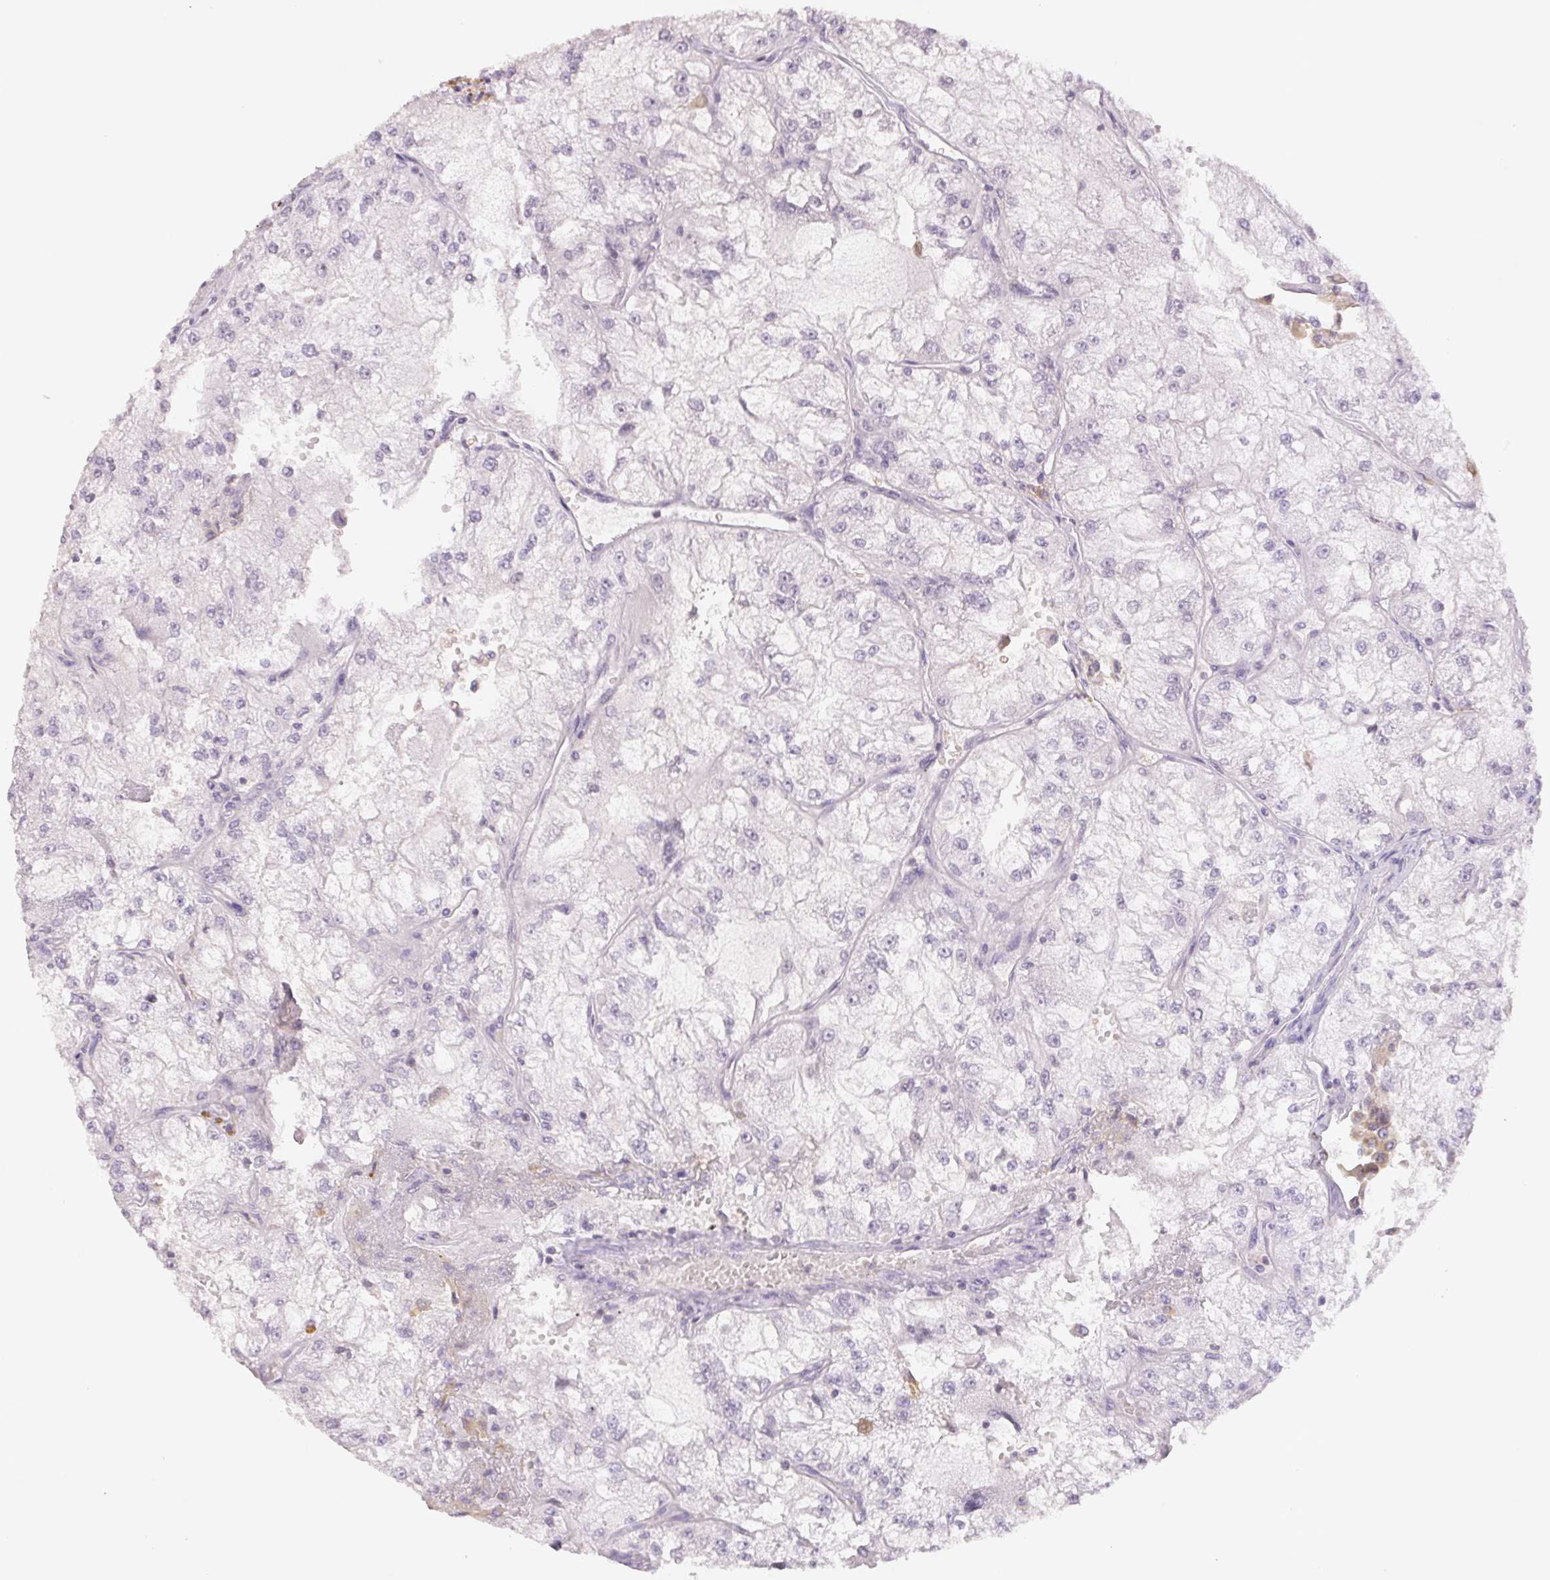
{"staining": {"intensity": "negative", "quantity": "none", "location": "none"}, "tissue": "renal cancer", "cell_type": "Tumor cells", "image_type": "cancer", "snomed": [{"axis": "morphology", "description": "Adenocarcinoma, NOS"}, {"axis": "topography", "description": "Kidney"}], "caption": "Tumor cells show no significant staining in renal cancer.", "gene": "KIF26A", "patient": {"sex": "female", "age": 72}}